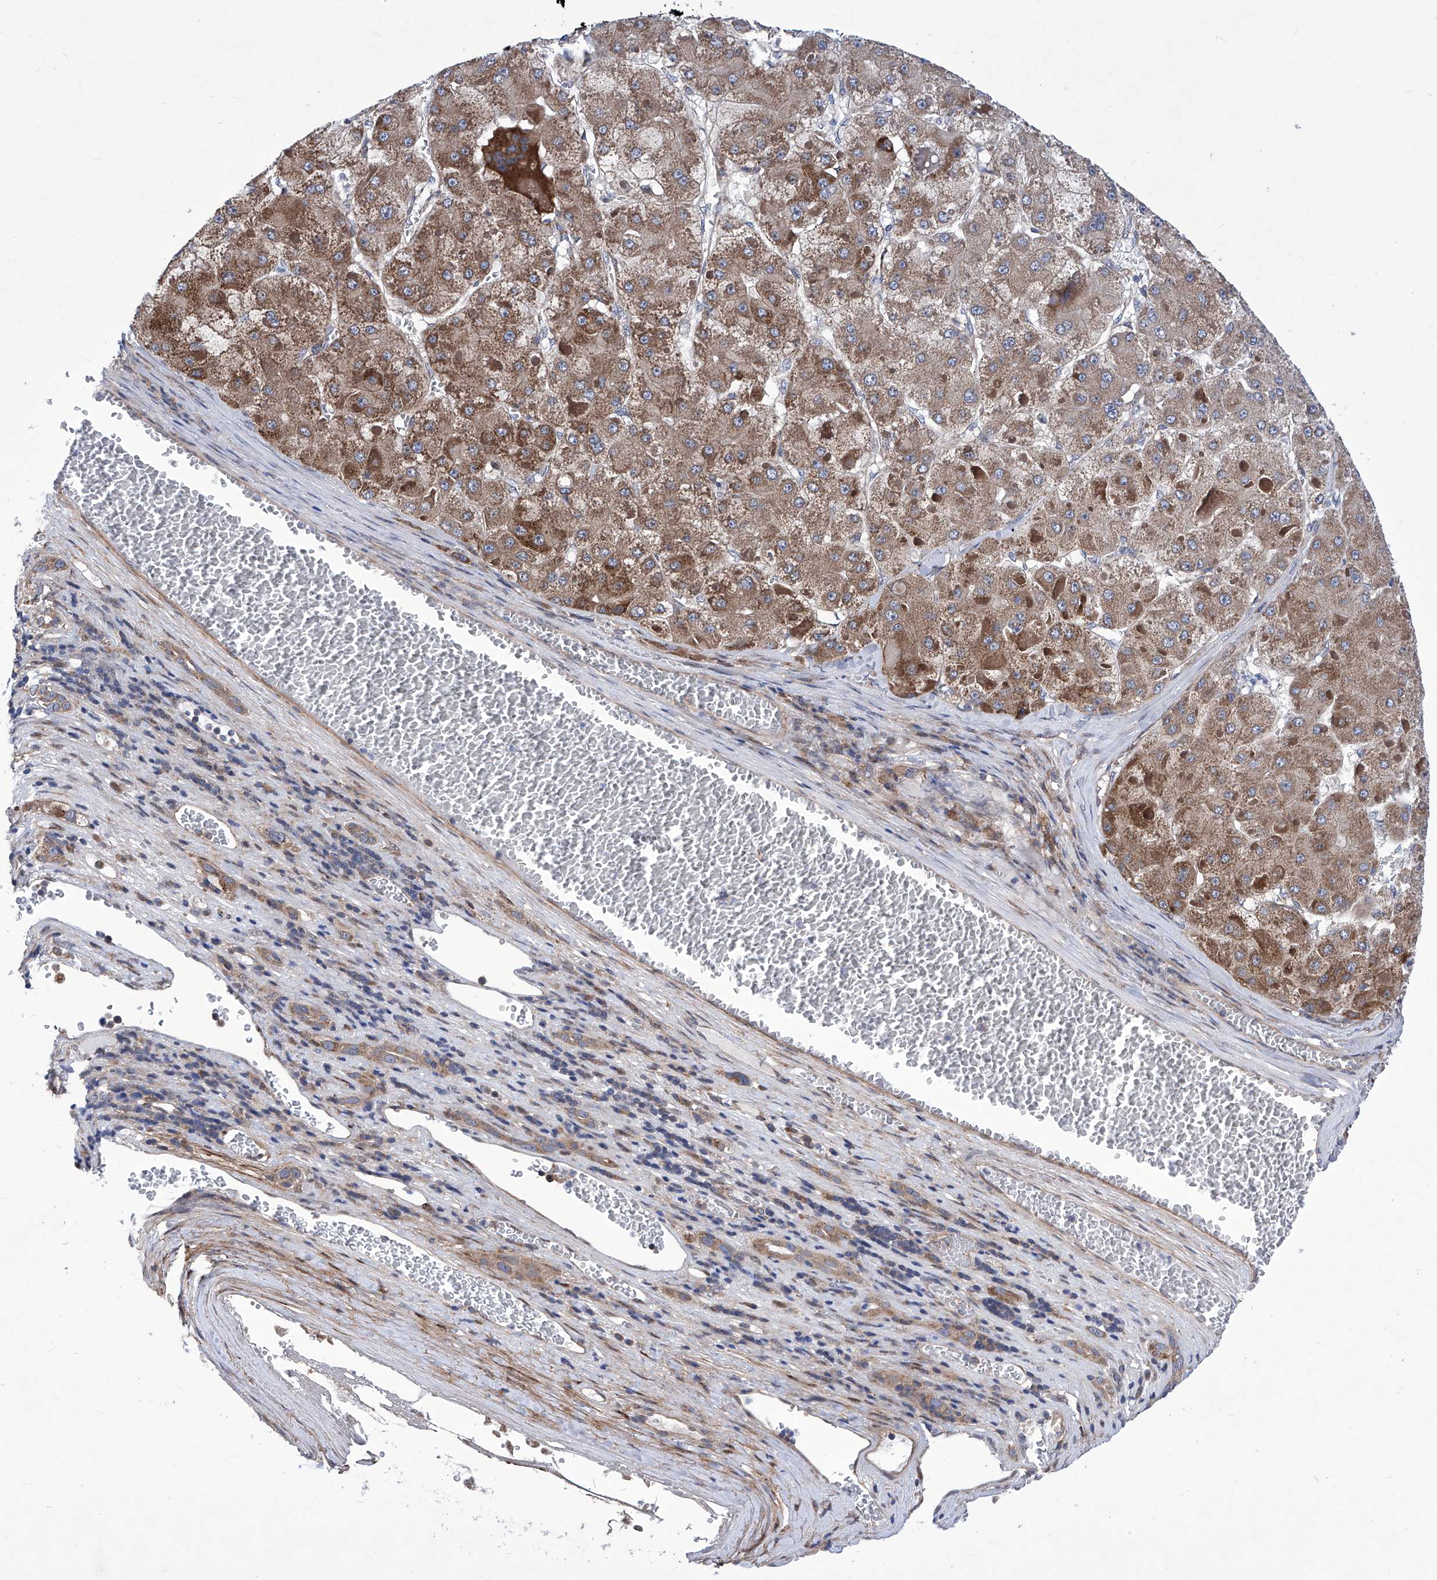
{"staining": {"intensity": "moderate", "quantity": ">75%", "location": "cytoplasmic/membranous"}, "tissue": "liver cancer", "cell_type": "Tumor cells", "image_type": "cancer", "snomed": [{"axis": "morphology", "description": "Carcinoma, Hepatocellular, NOS"}, {"axis": "topography", "description": "Liver"}], "caption": "Protein staining demonstrates moderate cytoplasmic/membranous staining in about >75% of tumor cells in liver cancer (hepatocellular carcinoma).", "gene": "KTI12", "patient": {"sex": "female", "age": 73}}